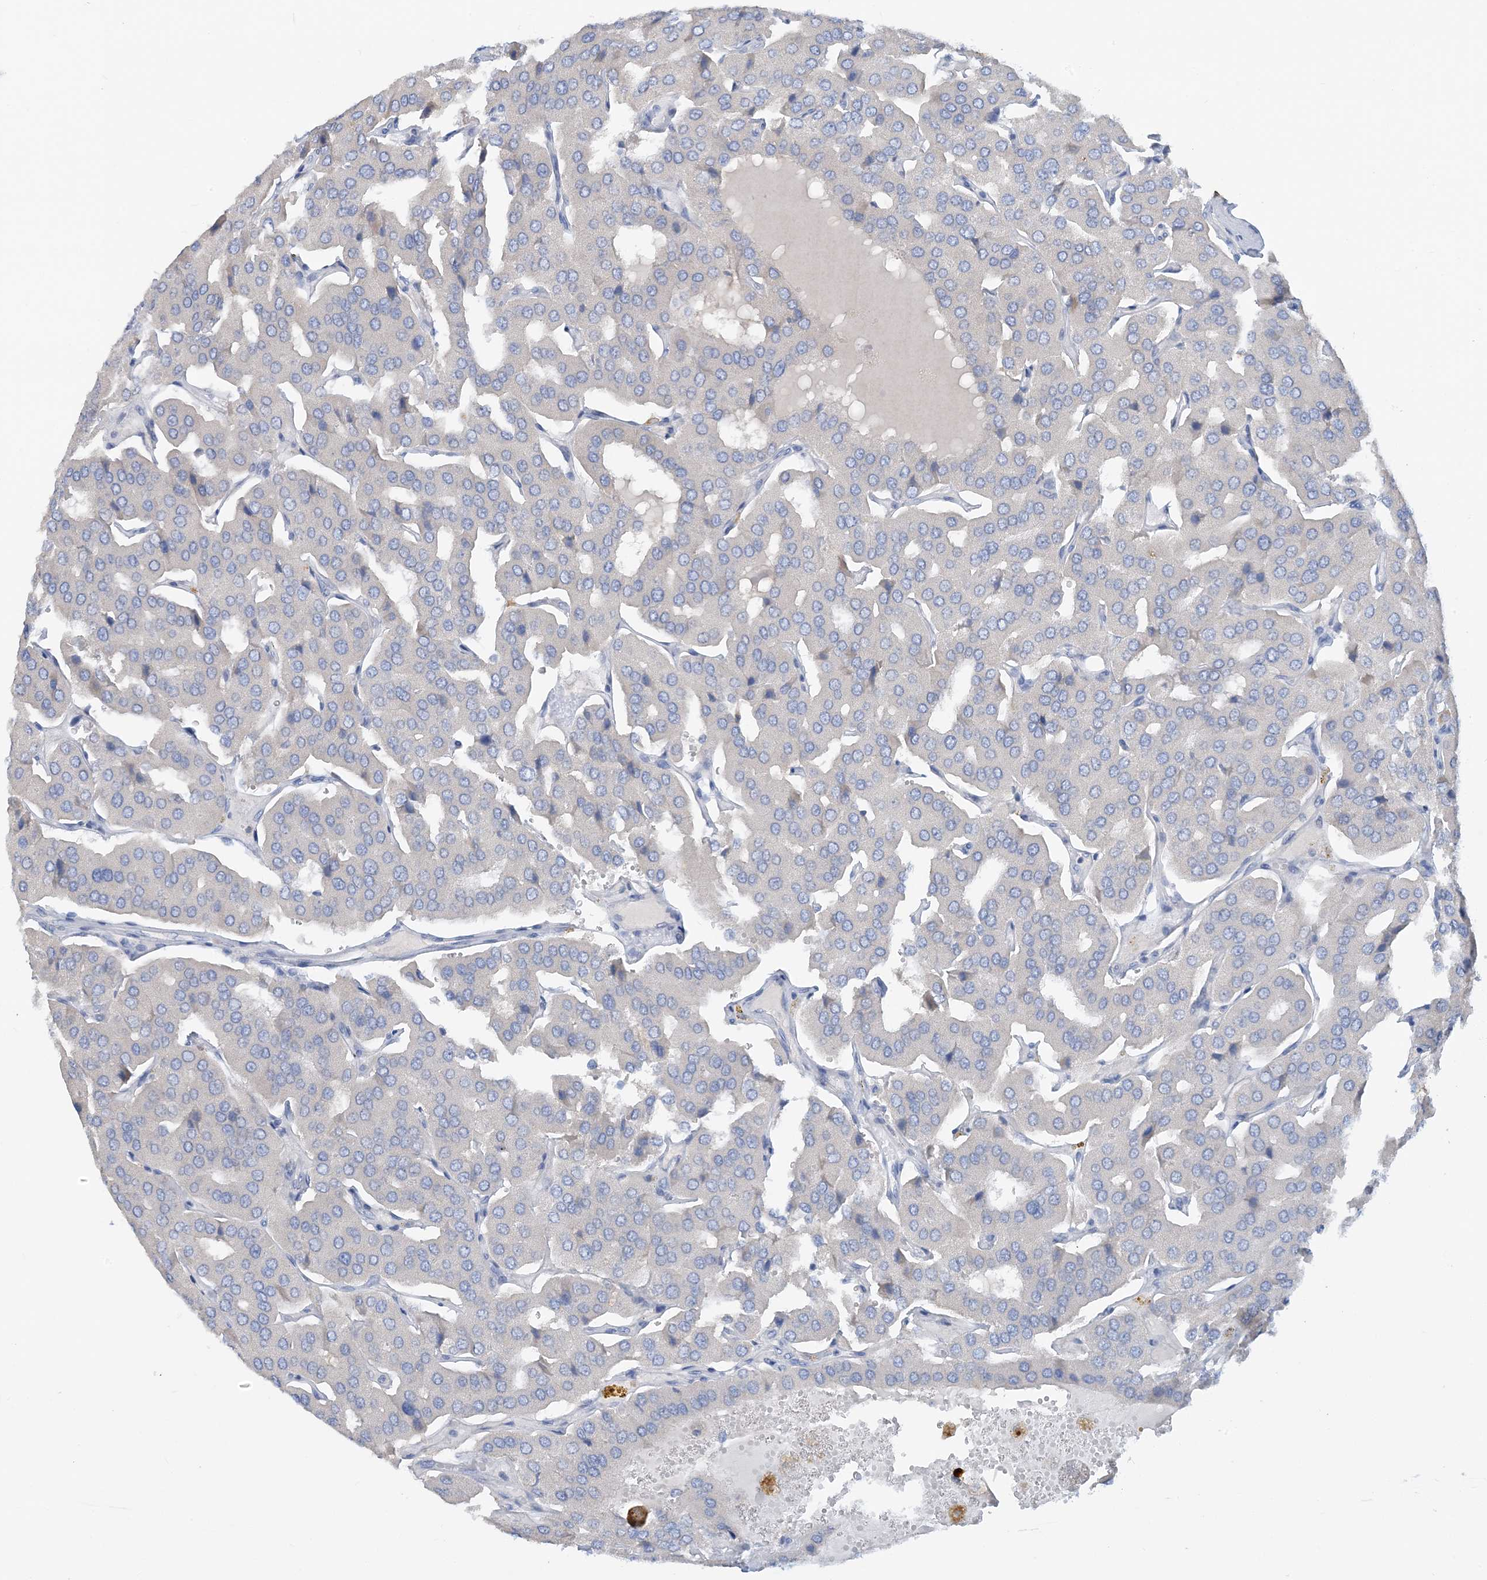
{"staining": {"intensity": "negative", "quantity": "none", "location": "none"}, "tissue": "parathyroid gland", "cell_type": "Glandular cells", "image_type": "normal", "snomed": [{"axis": "morphology", "description": "Normal tissue, NOS"}, {"axis": "morphology", "description": "Adenoma, NOS"}, {"axis": "topography", "description": "Parathyroid gland"}], "caption": "High power microscopy photomicrograph of an immunohistochemistry photomicrograph of unremarkable parathyroid gland, revealing no significant expression in glandular cells. (IHC, brightfield microscopy, high magnification).", "gene": "ZCCHC12", "patient": {"sex": "female", "age": 86}}